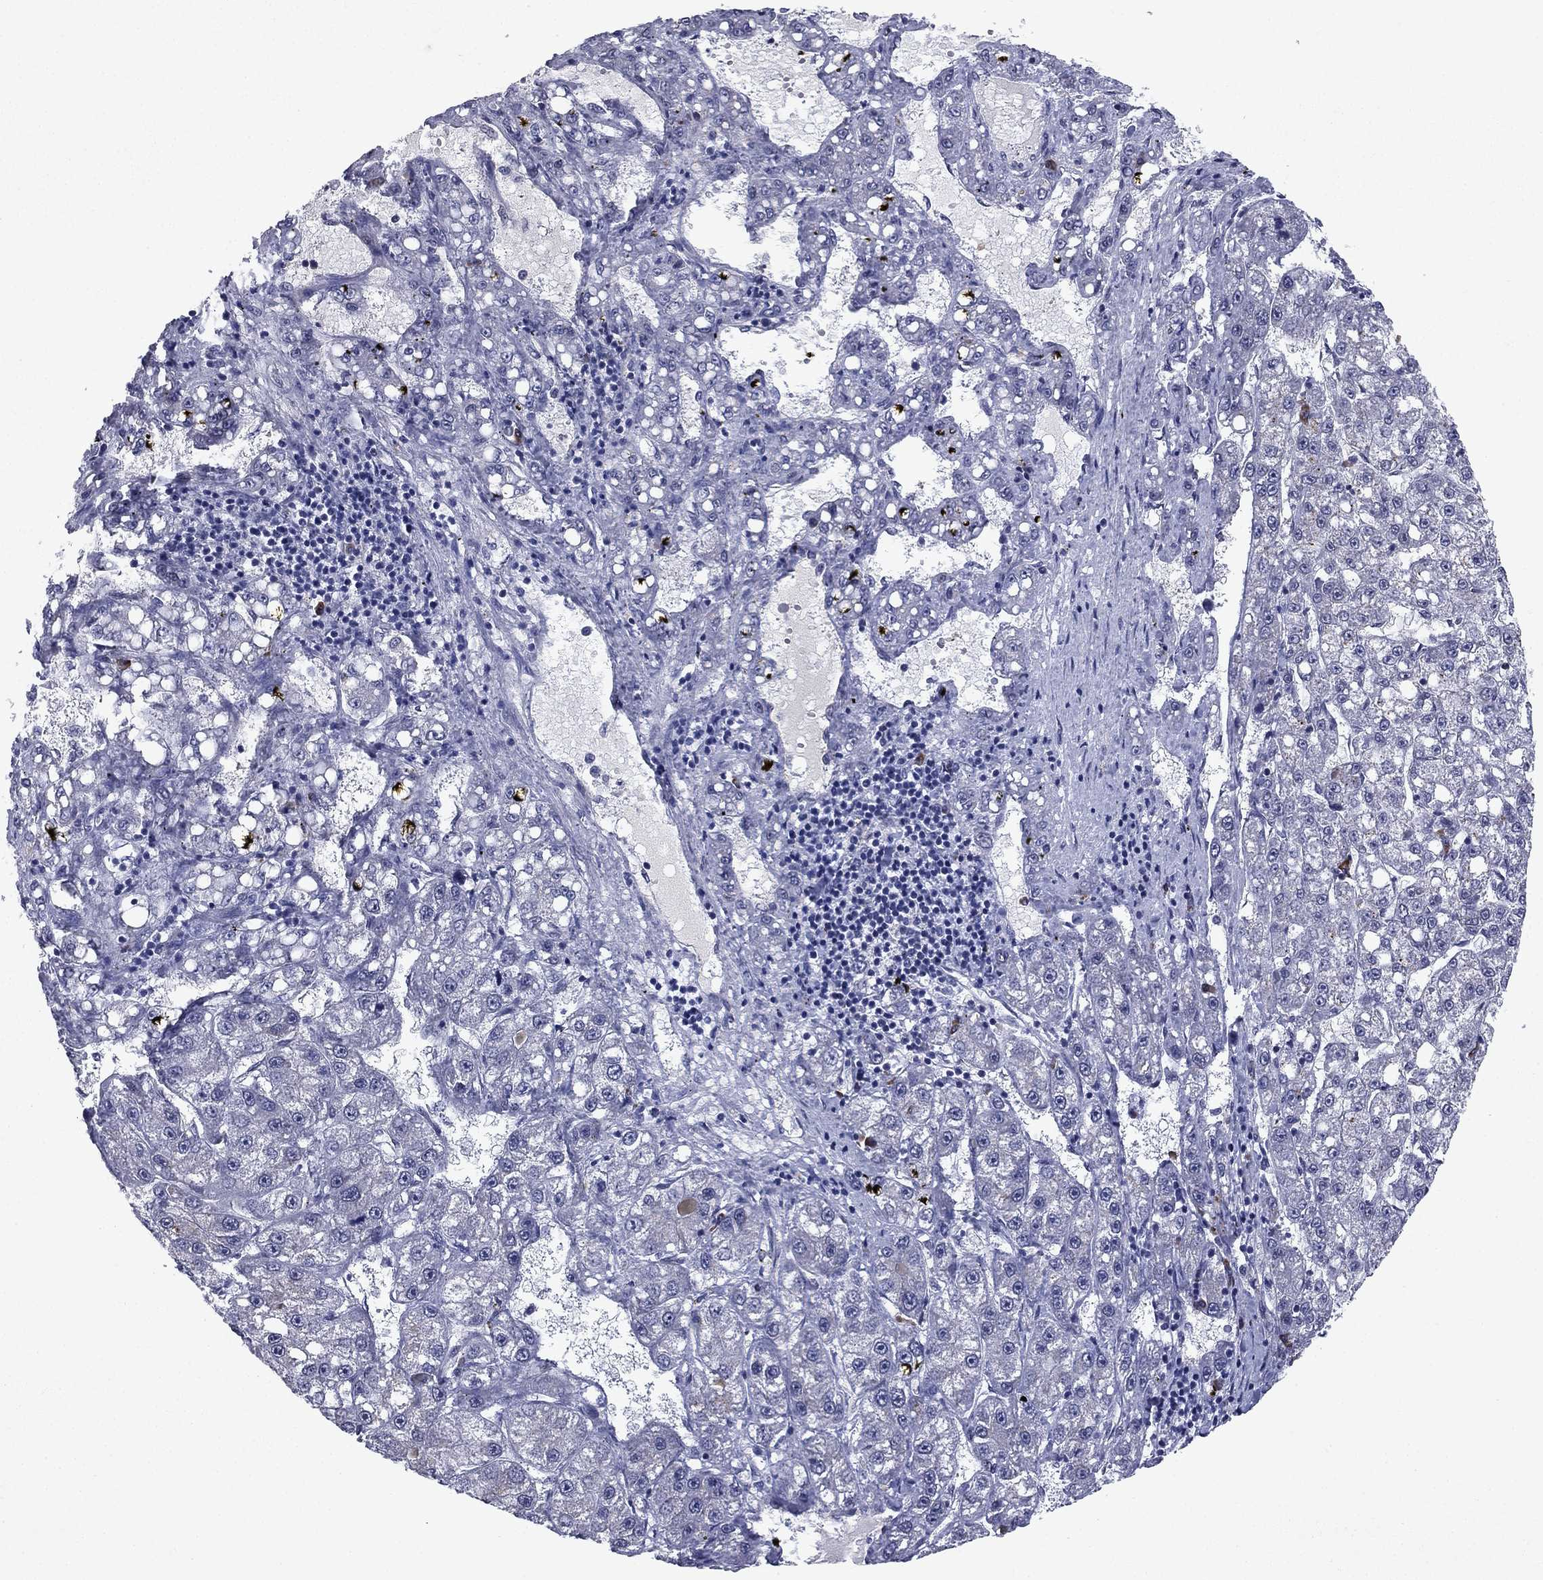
{"staining": {"intensity": "negative", "quantity": "none", "location": "none"}, "tissue": "liver cancer", "cell_type": "Tumor cells", "image_type": "cancer", "snomed": [{"axis": "morphology", "description": "Carcinoma, Hepatocellular, NOS"}, {"axis": "topography", "description": "Liver"}], "caption": "Protein analysis of liver cancer (hepatocellular carcinoma) reveals no significant staining in tumor cells. The staining is performed using DAB (3,3'-diaminobenzidine) brown chromogen with nuclei counter-stained in using hematoxylin.", "gene": "ECM1", "patient": {"sex": "female", "age": 65}}